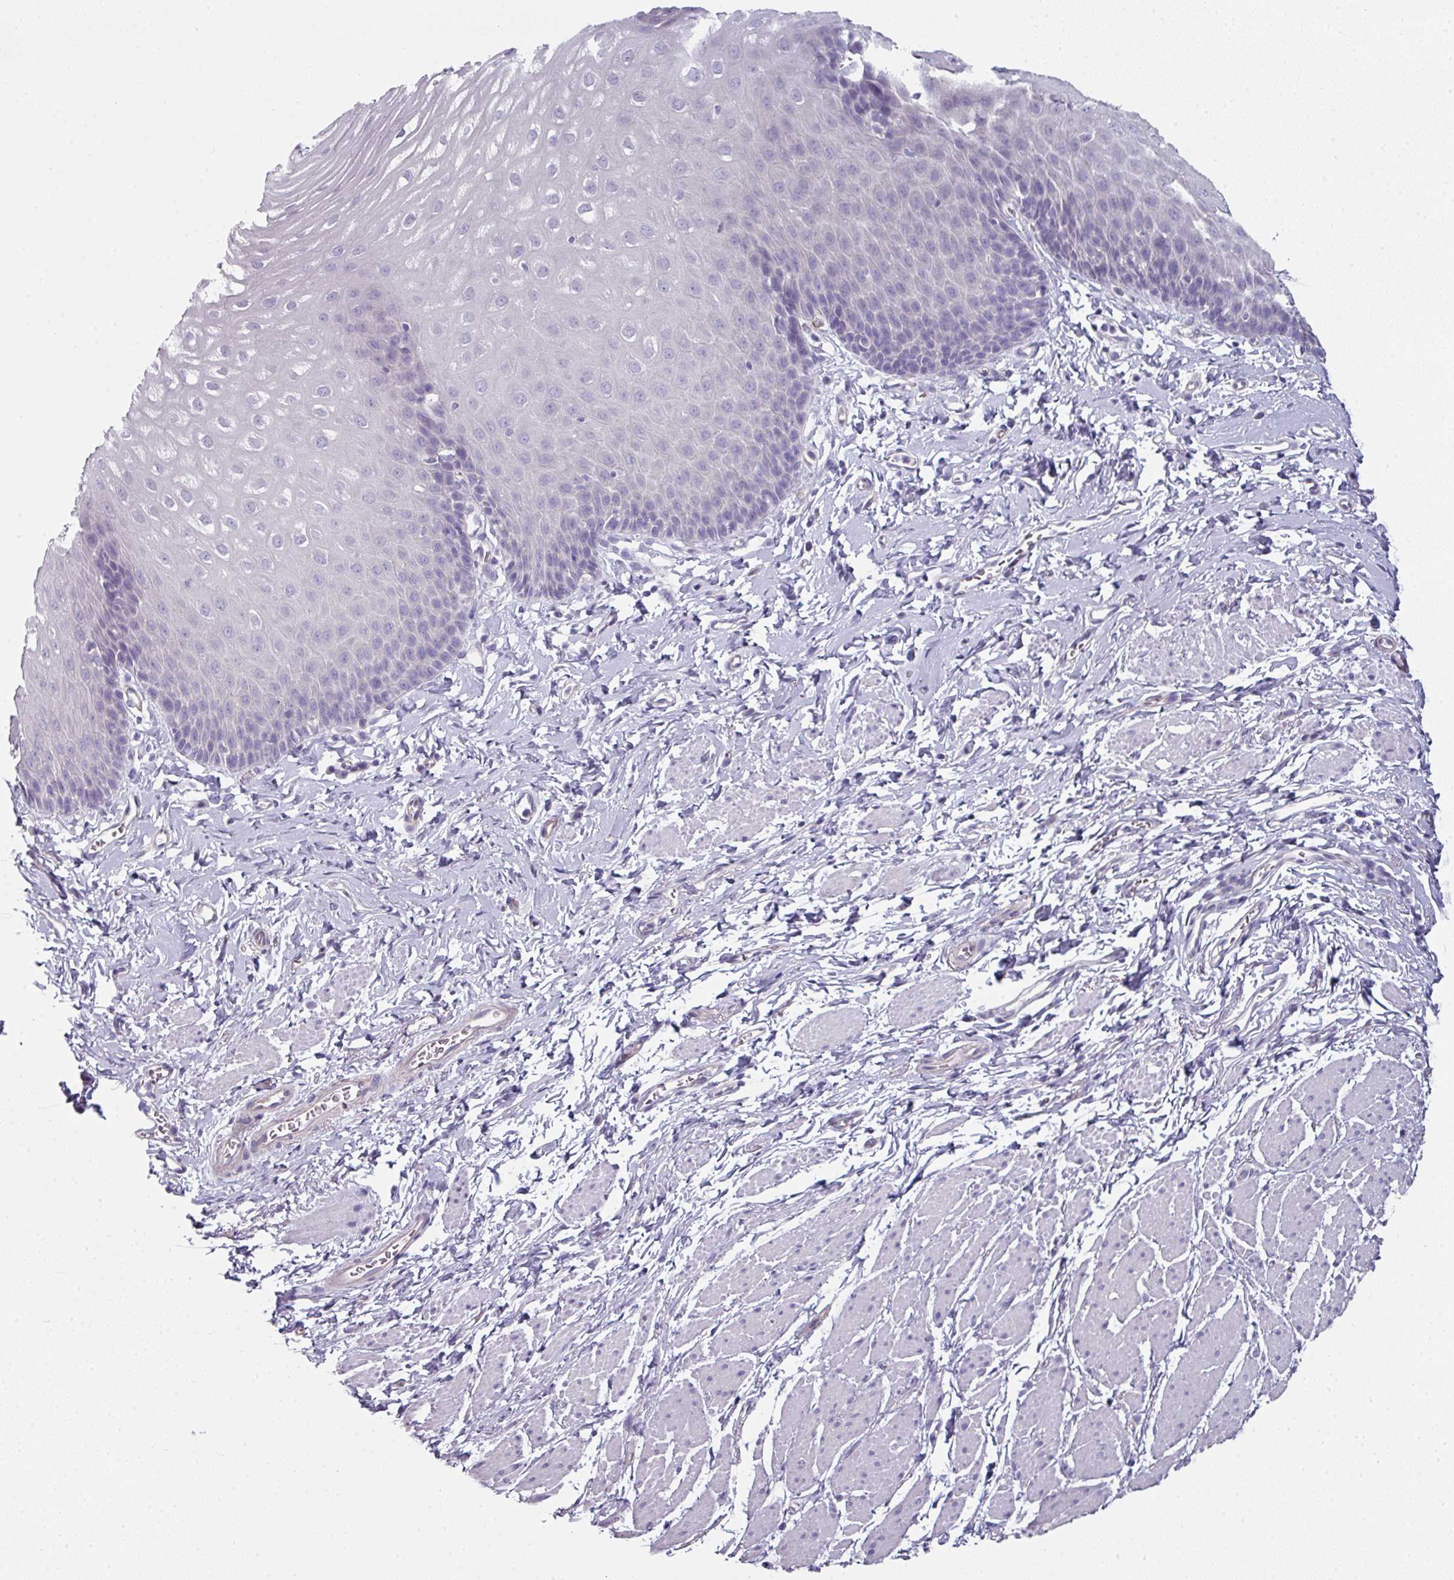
{"staining": {"intensity": "negative", "quantity": "none", "location": "none"}, "tissue": "esophagus", "cell_type": "Squamous epithelial cells", "image_type": "normal", "snomed": [{"axis": "morphology", "description": "Normal tissue, NOS"}, {"axis": "topography", "description": "Esophagus"}], "caption": "An immunohistochemistry (IHC) micrograph of unremarkable esophagus is shown. There is no staining in squamous epithelial cells of esophagus. The staining was performed using DAB (3,3'-diaminobenzidine) to visualize the protein expression in brown, while the nuclei were stained in blue with hematoxylin (Magnification: 20x).", "gene": "SLC17A7", "patient": {"sex": "male", "age": 70}}